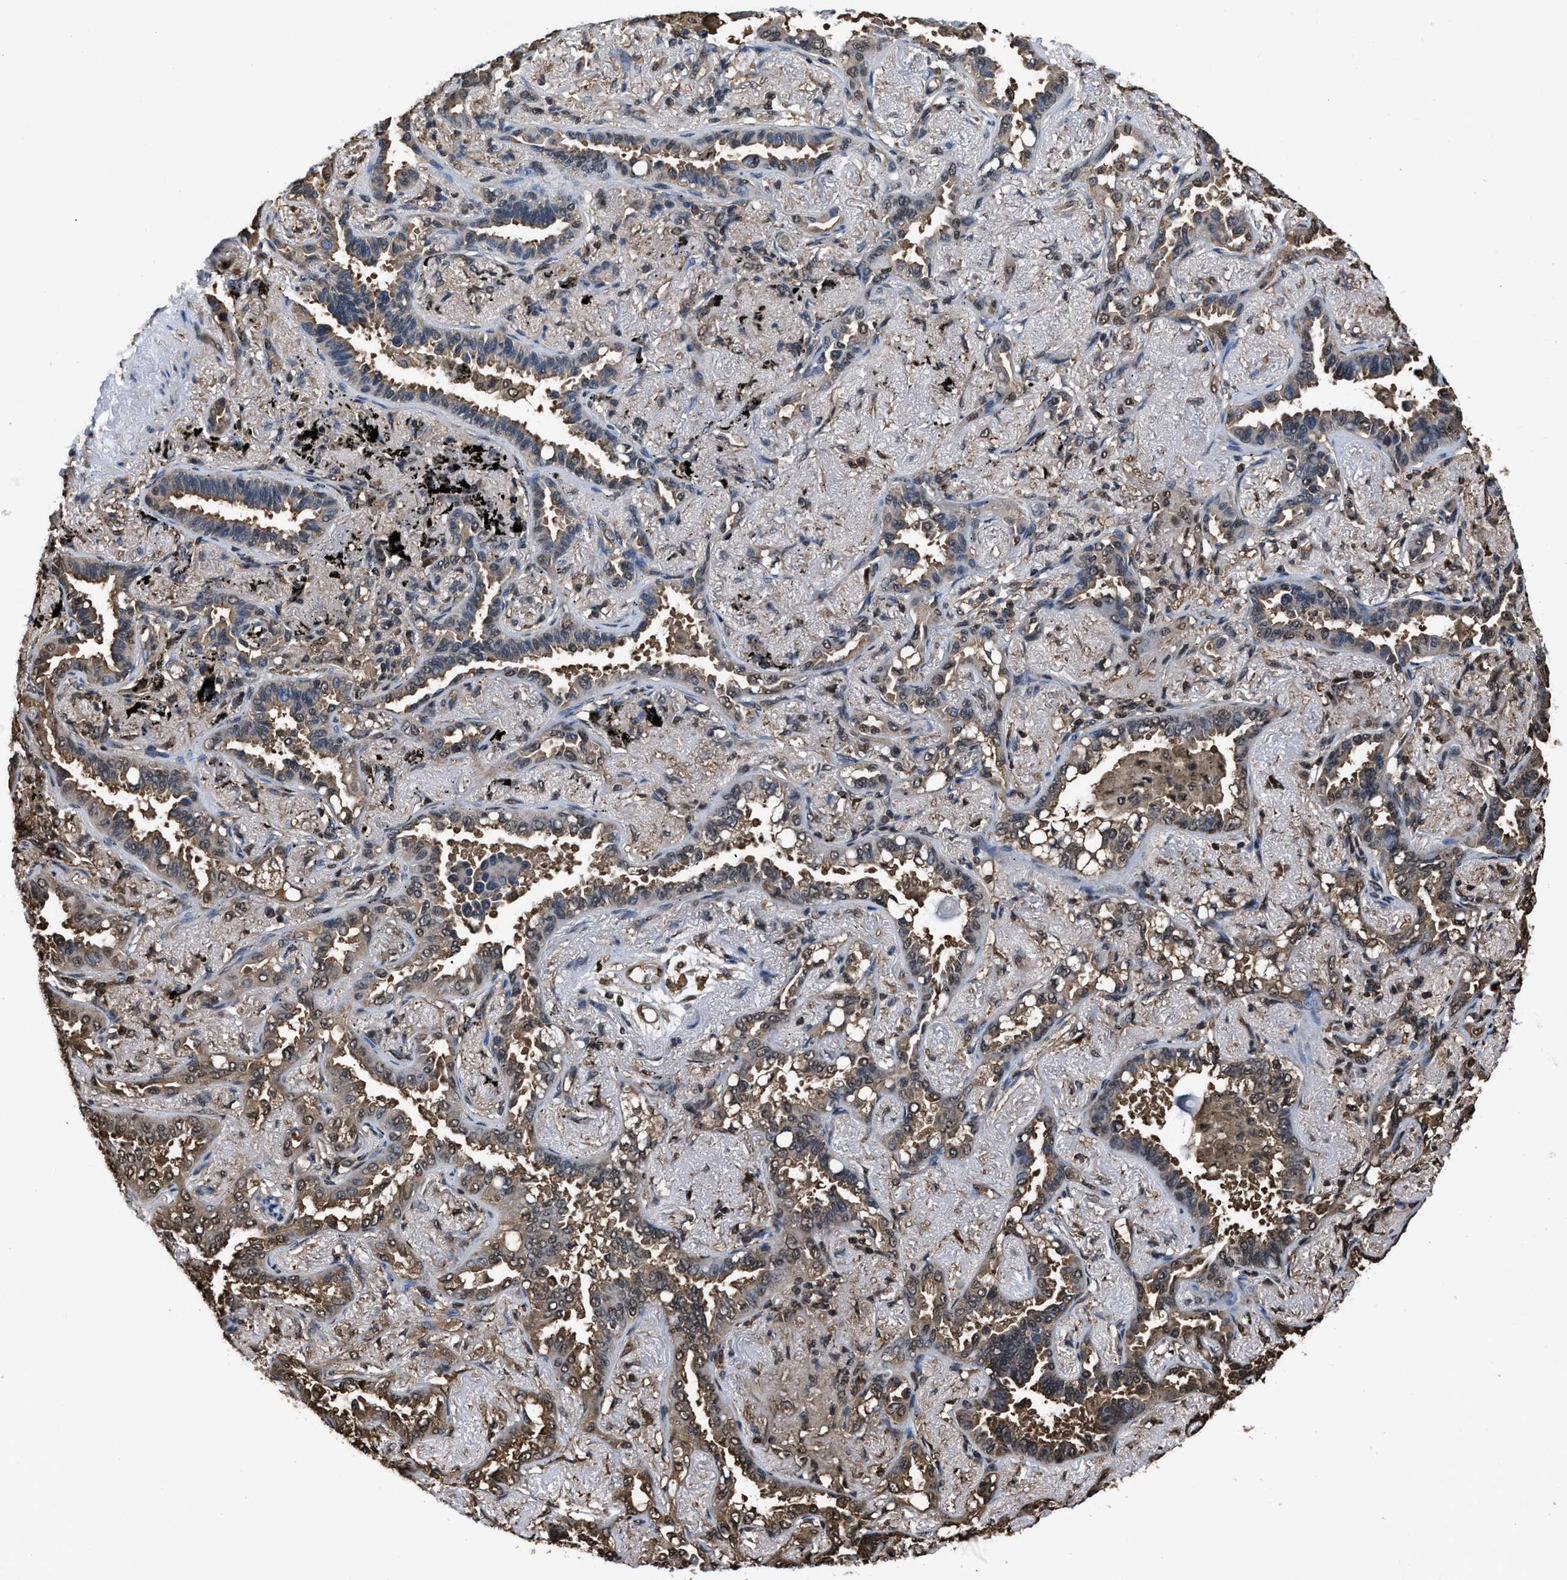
{"staining": {"intensity": "weak", "quantity": ">75%", "location": "cytoplasmic/membranous,nuclear"}, "tissue": "lung cancer", "cell_type": "Tumor cells", "image_type": "cancer", "snomed": [{"axis": "morphology", "description": "Adenocarcinoma, NOS"}, {"axis": "topography", "description": "Lung"}], "caption": "A photomicrograph of lung adenocarcinoma stained for a protein displays weak cytoplasmic/membranous and nuclear brown staining in tumor cells.", "gene": "FNTA", "patient": {"sex": "male", "age": 59}}